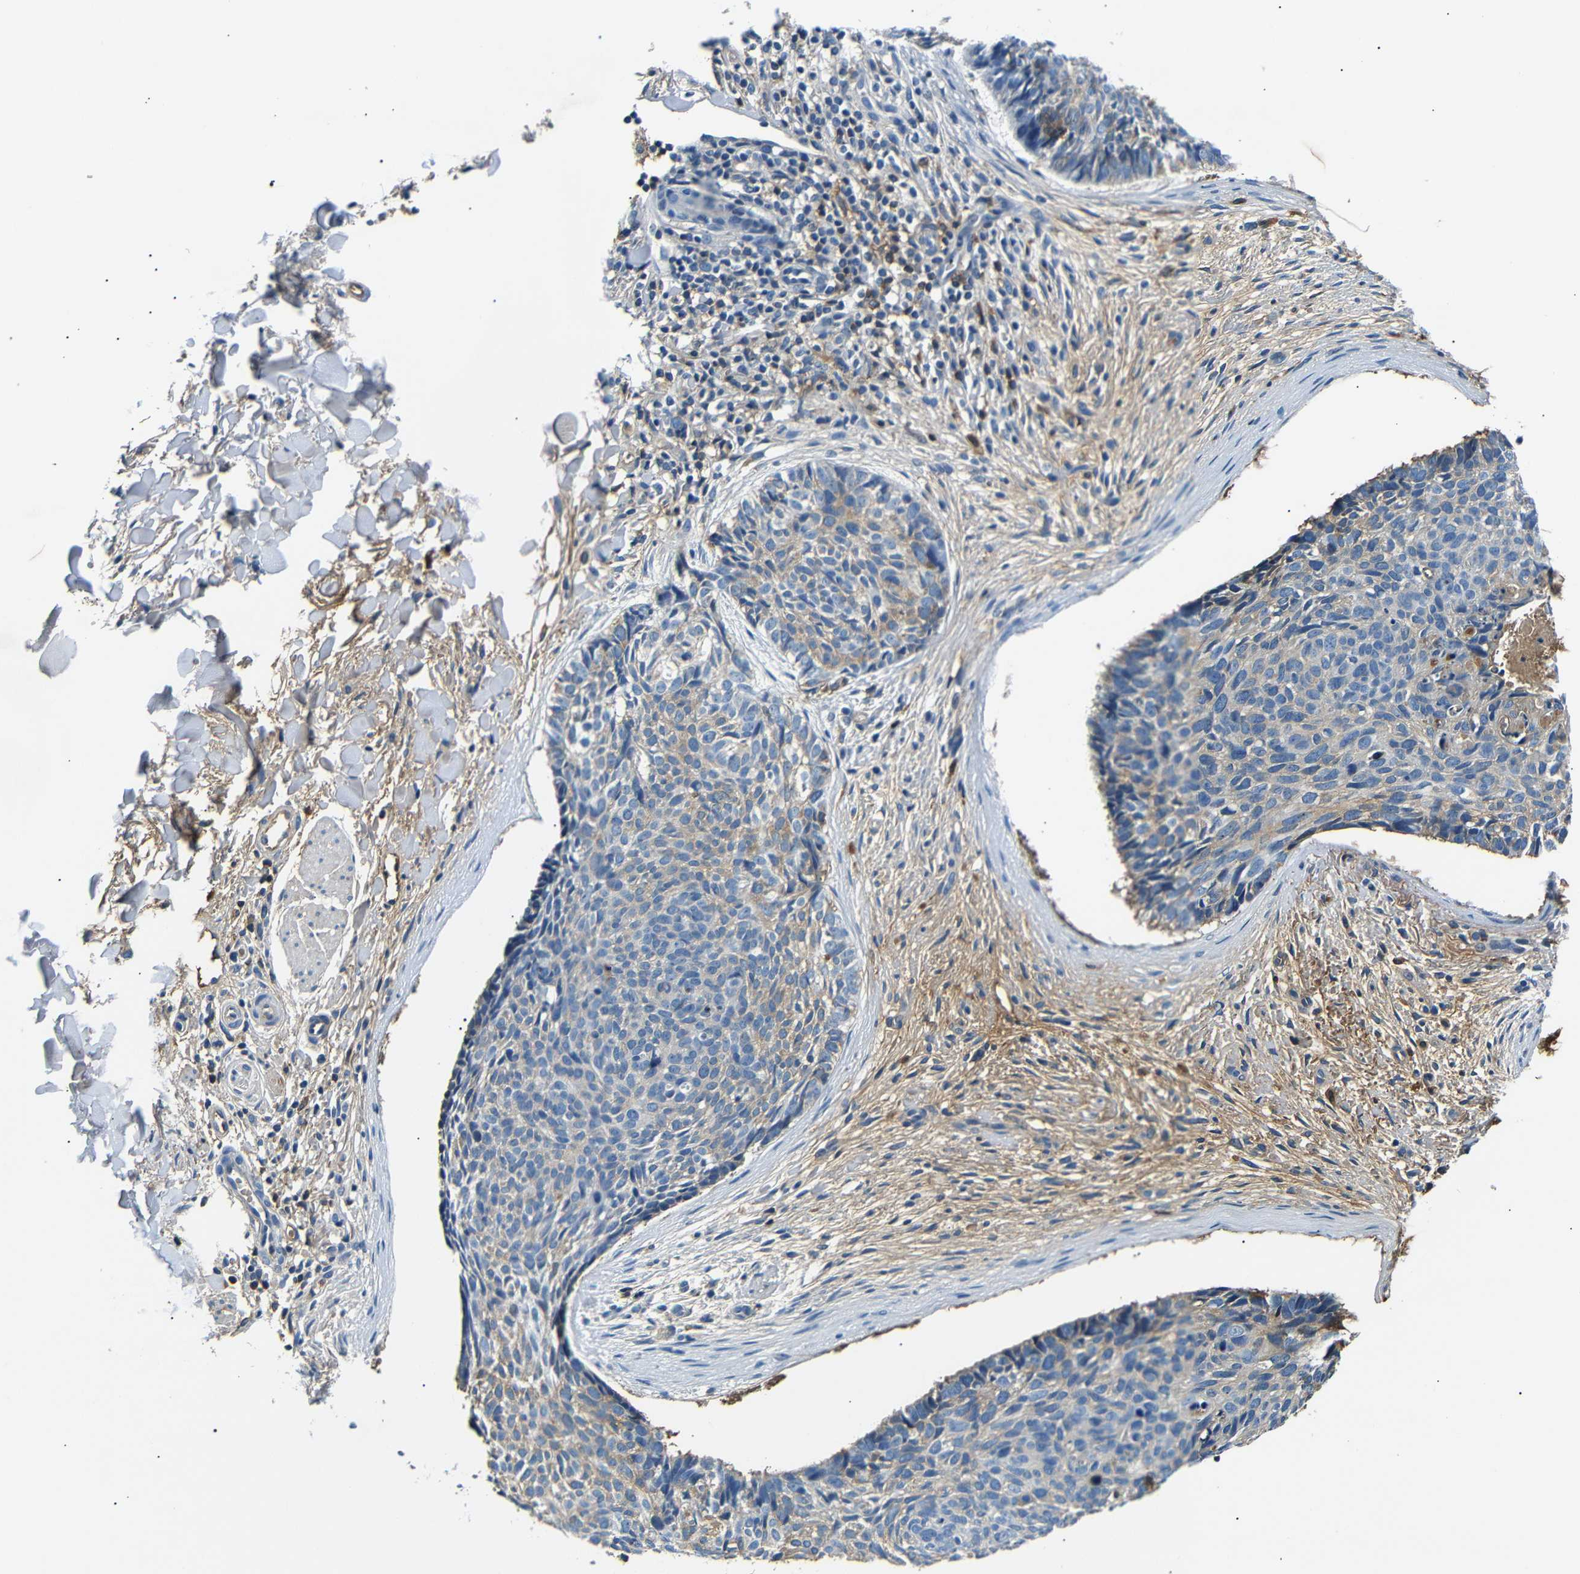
{"staining": {"intensity": "weak", "quantity": "25%-75%", "location": "cytoplasmic/membranous"}, "tissue": "skin cancer", "cell_type": "Tumor cells", "image_type": "cancer", "snomed": [{"axis": "morphology", "description": "Normal tissue, NOS"}, {"axis": "morphology", "description": "Basal cell carcinoma"}, {"axis": "topography", "description": "Skin"}], "caption": "Basal cell carcinoma (skin) tissue shows weak cytoplasmic/membranous expression in about 25%-75% of tumor cells", "gene": "LHCGR", "patient": {"sex": "female", "age": 56}}